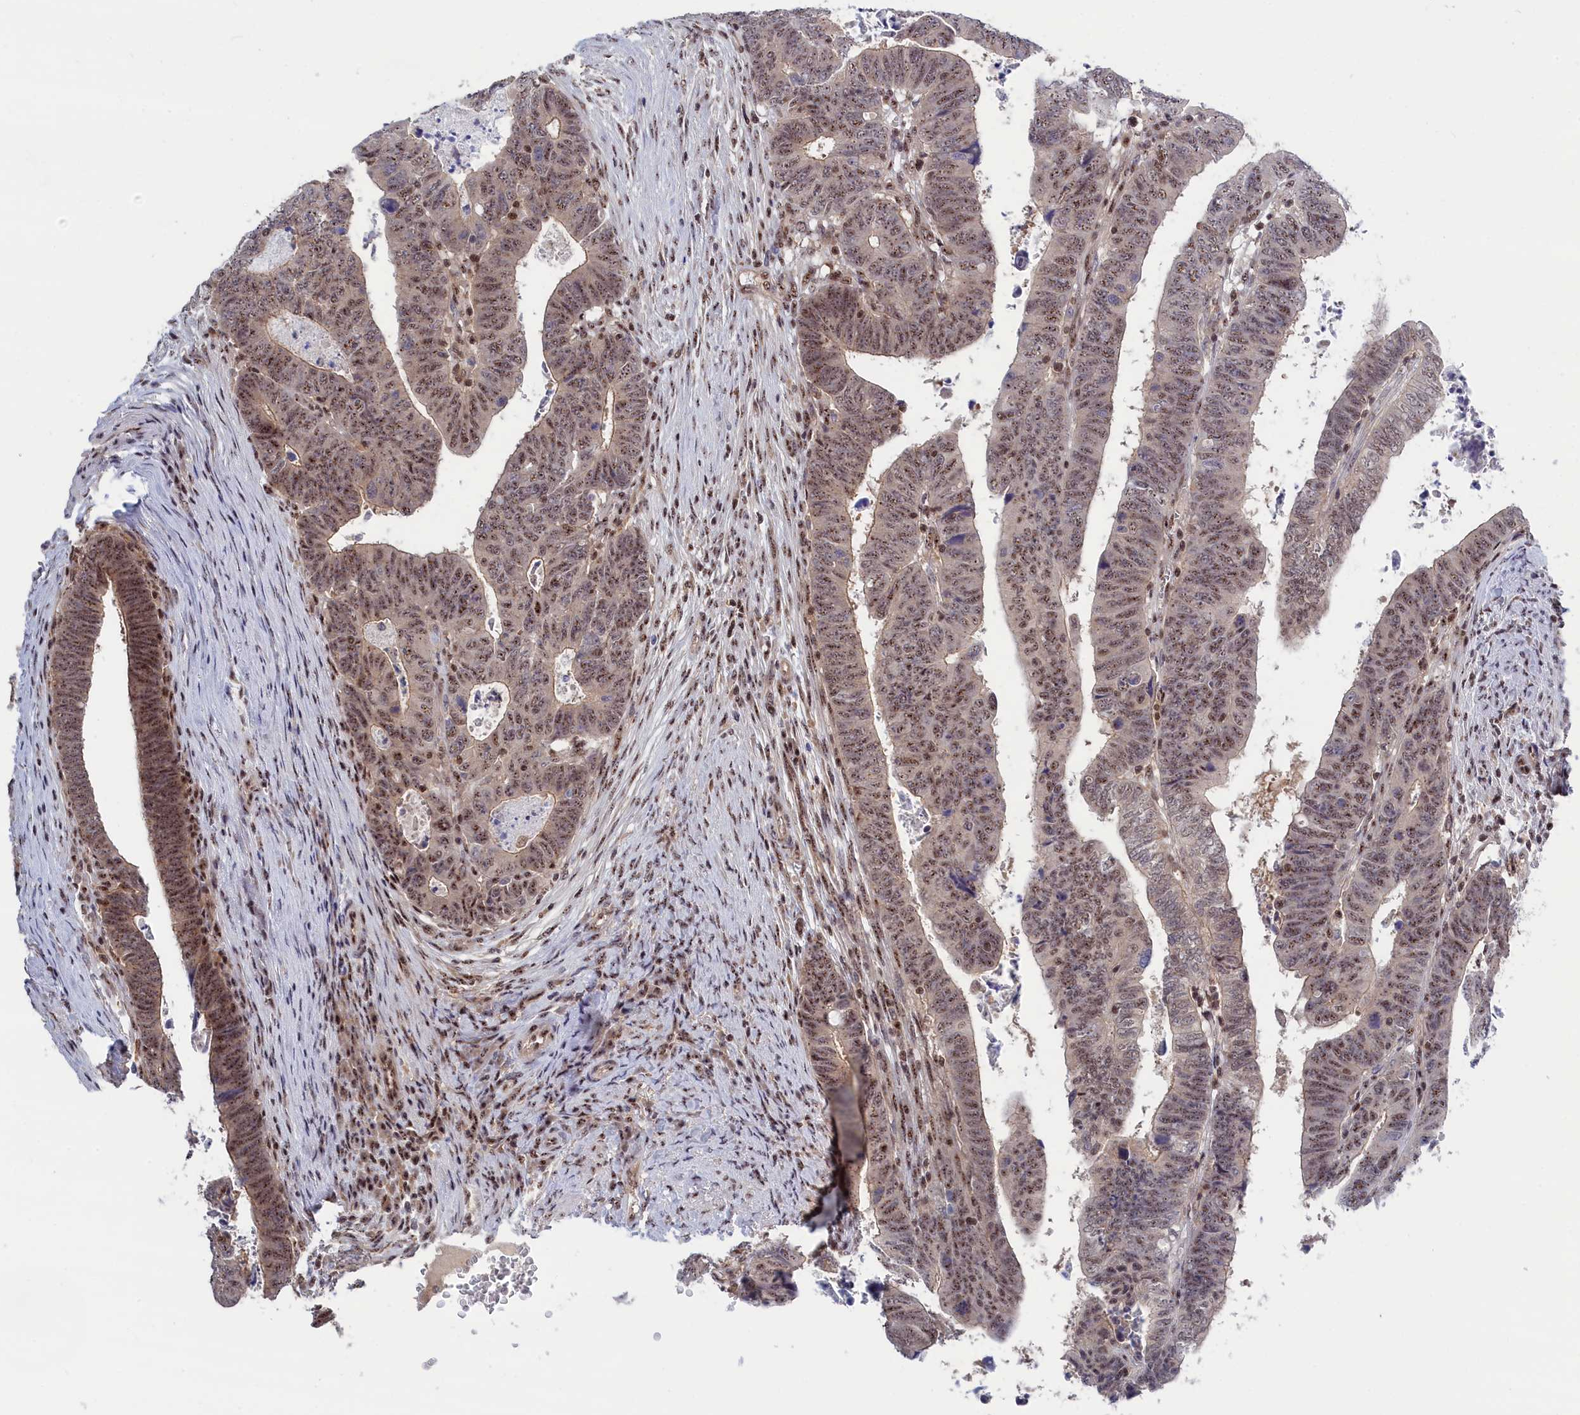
{"staining": {"intensity": "moderate", "quantity": ">75%", "location": "nuclear"}, "tissue": "colorectal cancer", "cell_type": "Tumor cells", "image_type": "cancer", "snomed": [{"axis": "morphology", "description": "Normal tissue, NOS"}, {"axis": "morphology", "description": "Adenocarcinoma, NOS"}, {"axis": "topography", "description": "Rectum"}], "caption": "Moderate nuclear protein expression is identified in about >75% of tumor cells in adenocarcinoma (colorectal).", "gene": "TAB1", "patient": {"sex": "female", "age": 65}}